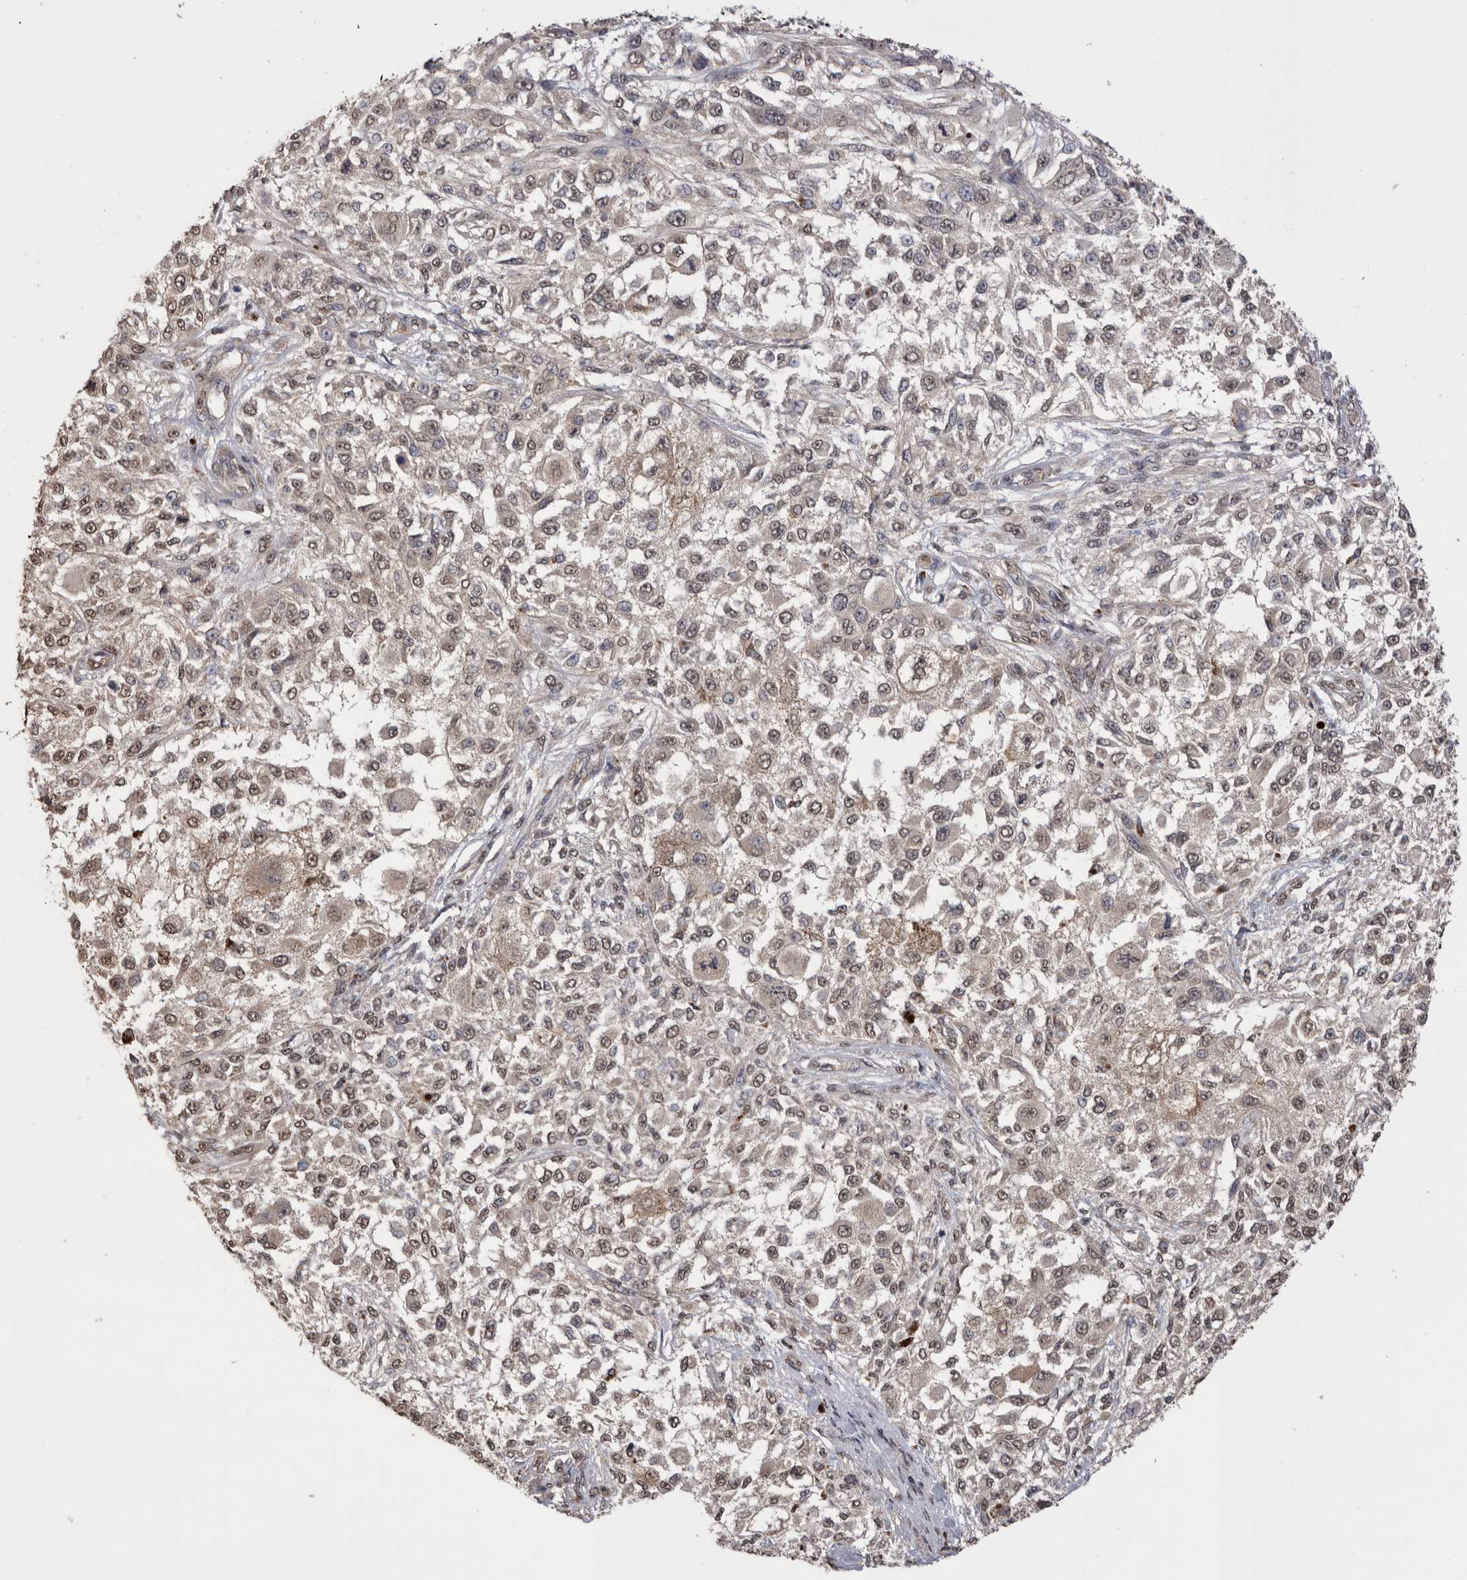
{"staining": {"intensity": "weak", "quantity": "<25%", "location": "nuclear"}, "tissue": "melanoma", "cell_type": "Tumor cells", "image_type": "cancer", "snomed": [{"axis": "morphology", "description": "Necrosis, NOS"}, {"axis": "morphology", "description": "Malignant melanoma, NOS"}, {"axis": "topography", "description": "Skin"}], "caption": "A high-resolution micrograph shows immunohistochemistry staining of melanoma, which exhibits no significant expression in tumor cells.", "gene": "GRK5", "patient": {"sex": "female", "age": 87}}